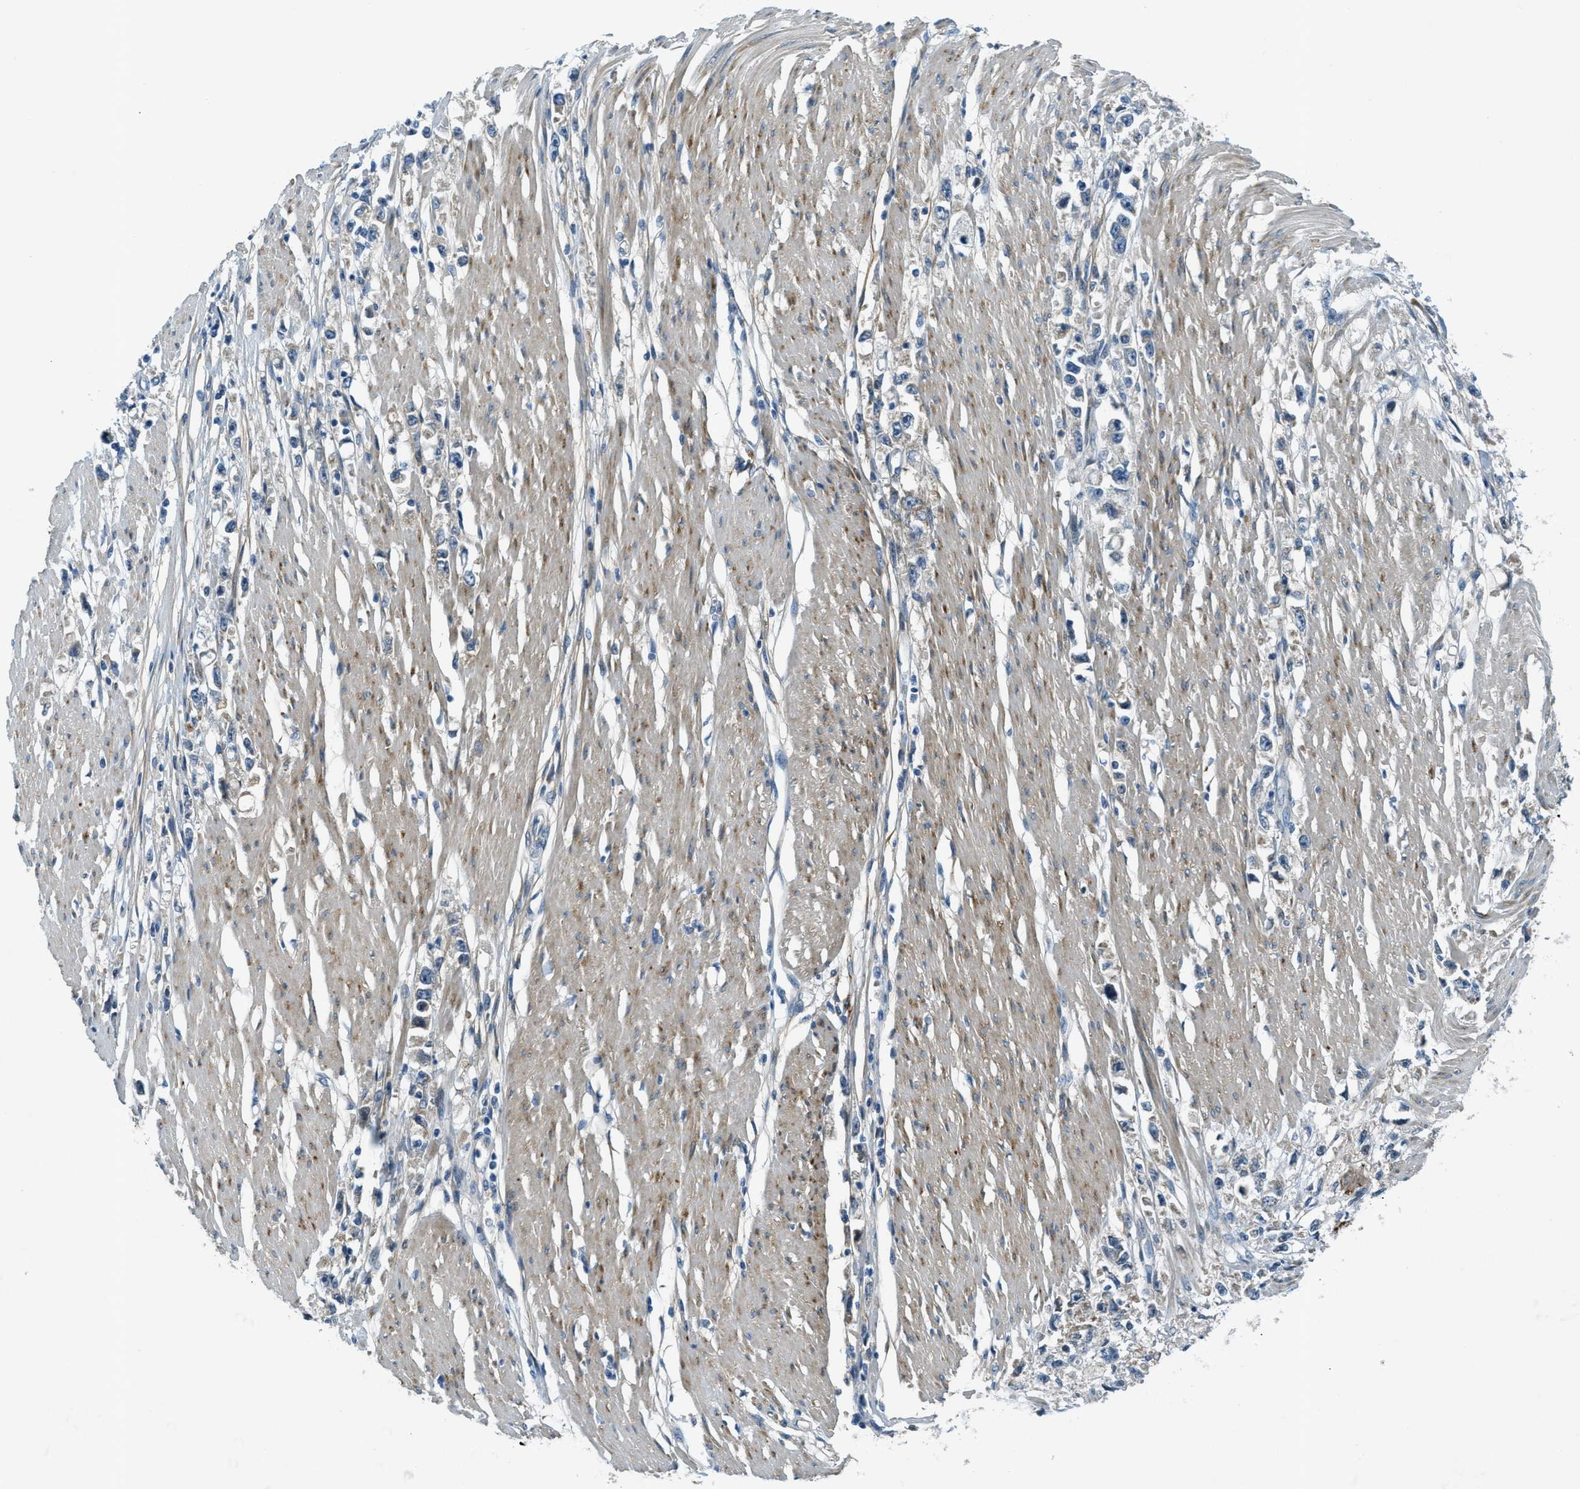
{"staining": {"intensity": "weak", "quantity": "<25%", "location": "cytoplasmic/membranous"}, "tissue": "stomach cancer", "cell_type": "Tumor cells", "image_type": "cancer", "snomed": [{"axis": "morphology", "description": "Adenocarcinoma, NOS"}, {"axis": "topography", "description": "Stomach"}], "caption": "Protein analysis of stomach adenocarcinoma shows no significant staining in tumor cells. (DAB IHC visualized using brightfield microscopy, high magnification).", "gene": "SNX14", "patient": {"sex": "female", "age": 59}}